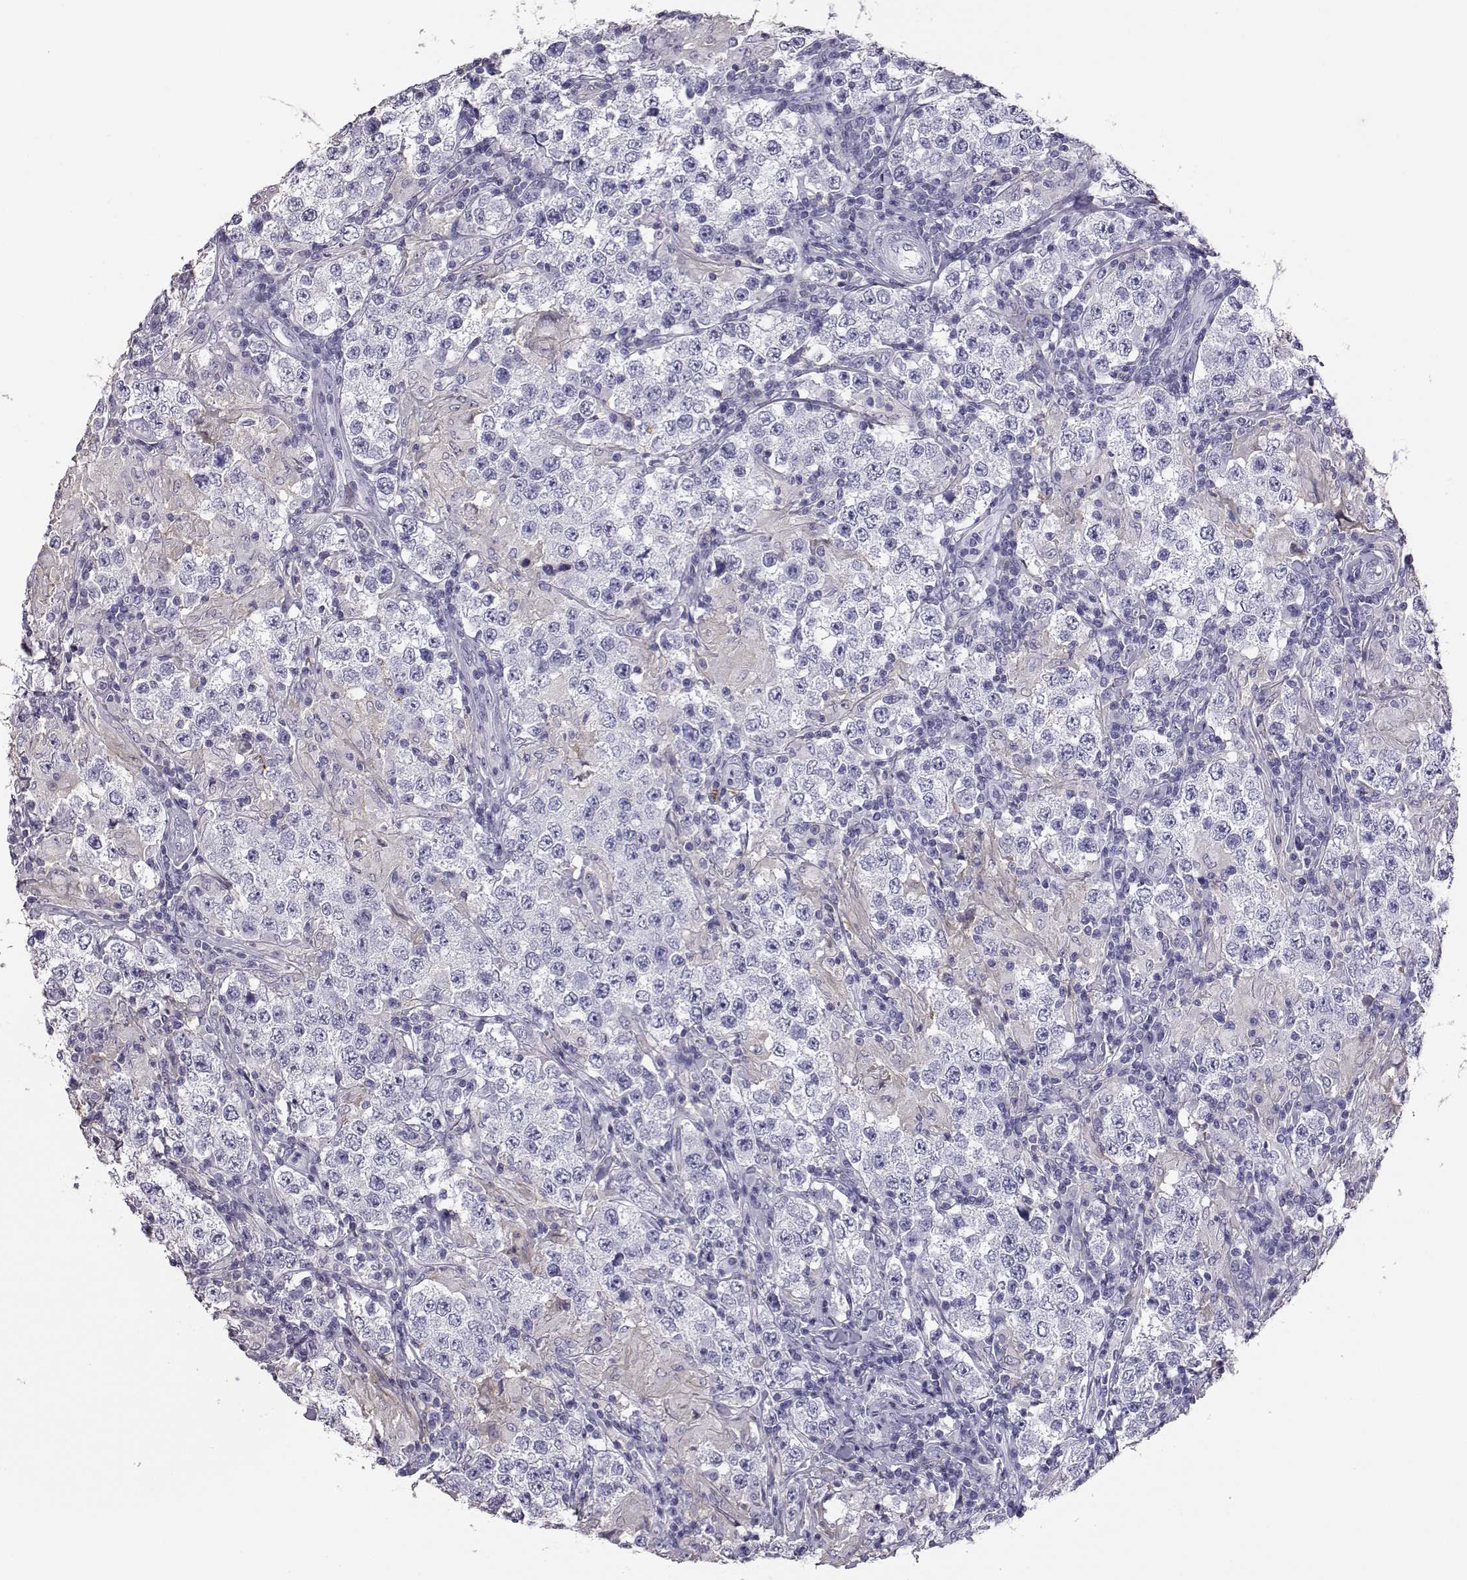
{"staining": {"intensity": "negative", "quantity": "none", "location": "none"}, "tissue": "testis cancer", "cell_type": "Tumor cells", "image_type": "cancer", "snomed": [{"axis": "morphology", "description": "Seminoma, NOS"}, {"axis": "morphology", "description": "Carcinoma, Embryonal, NOS"}, {"axis": "topography", "description": "Testis"}], "caption": "A high-resolution histopathology image shows immunohistochemistry staining of embryonal carcinoma (testis), which exhibits no significant staining in tumor cells. The staining was performed using DAB to visualize the protein expression in brown, while the nuclei were stained in blue with hematoxylin (Magnification: 20x).", "gene": "AKR1B1", "patient": {"sex": "male", "age": 41}}